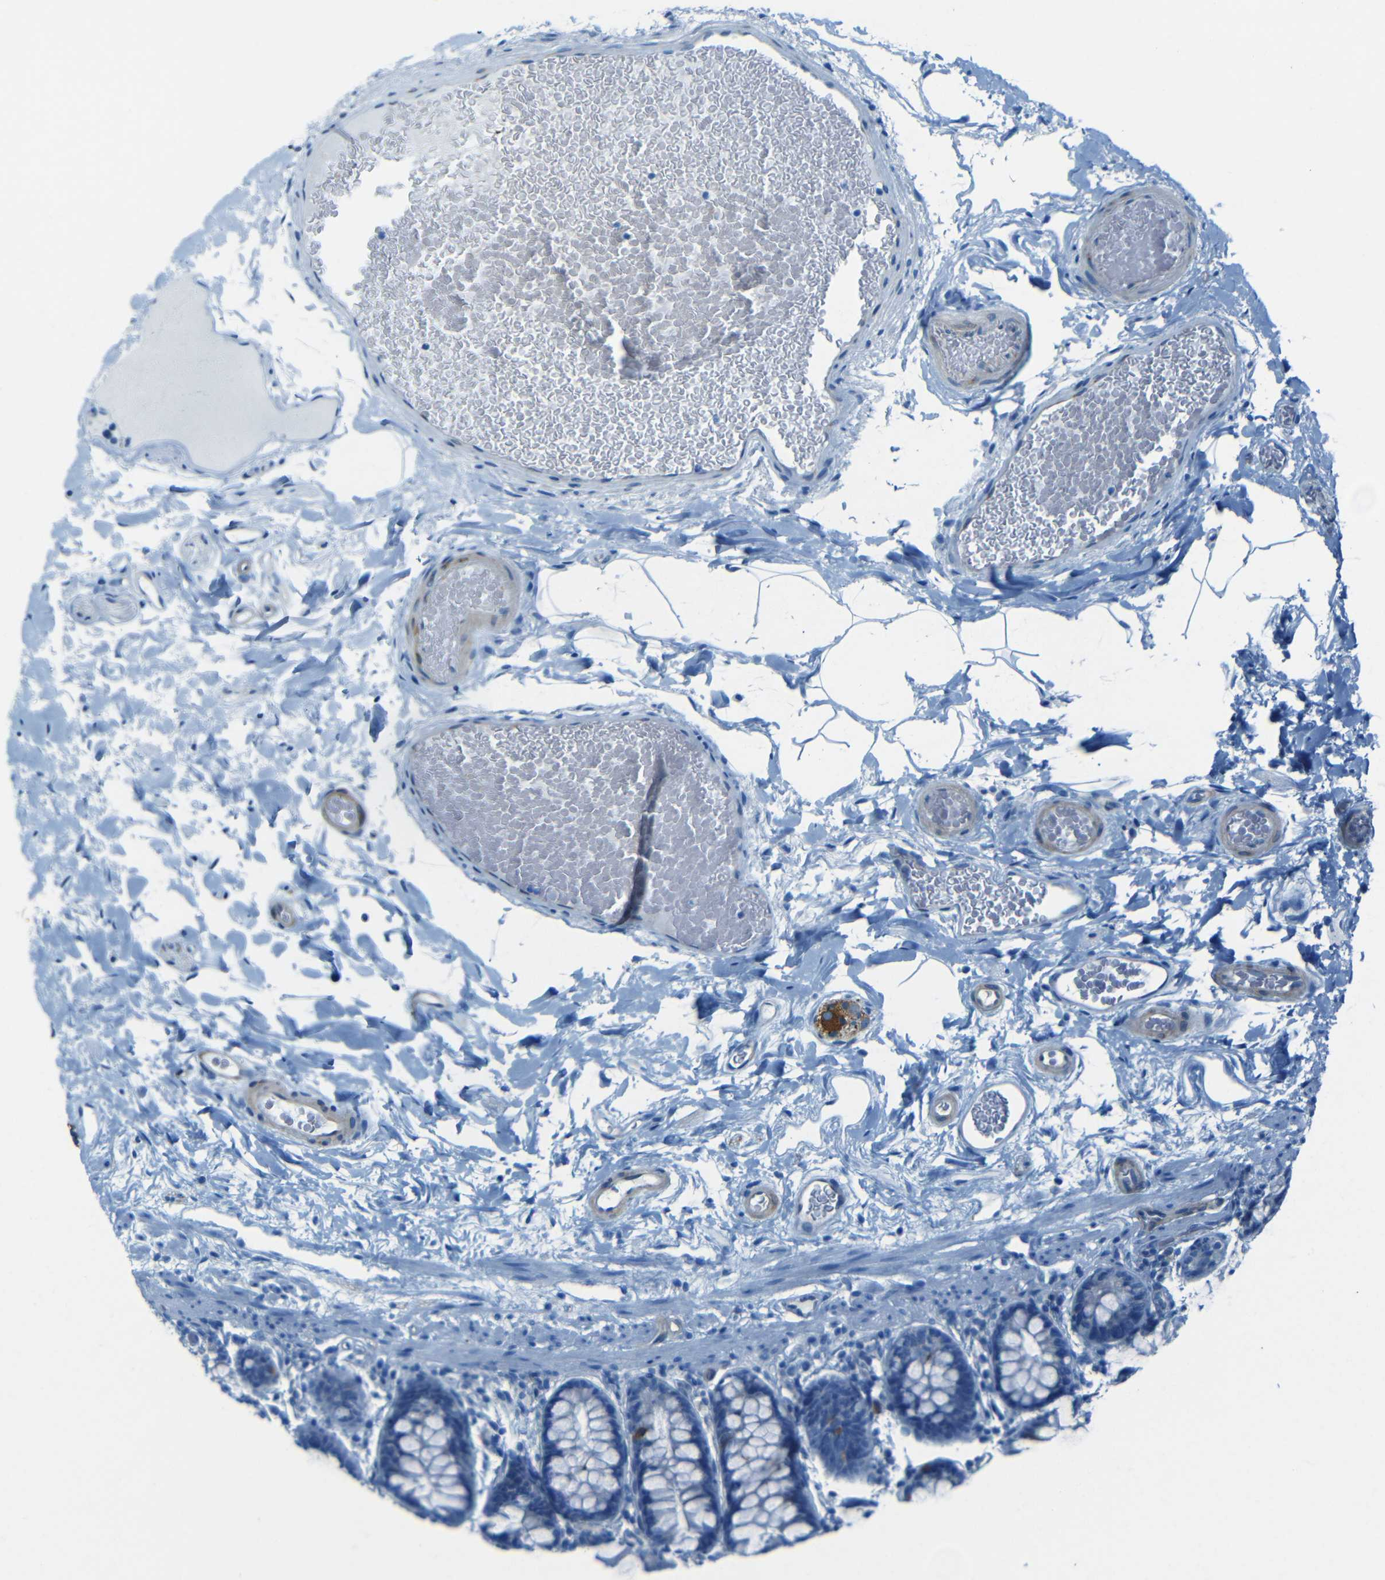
{"staining": {"intensity": "negative", "quantity": "none", "location": "none"}, "tissue": "colon", "cell_type": "Endothelial cells", "image_type": "normal", "snomed": [{"axis": "morphology", "description": "Normal tissue, NOS"}, {"axis": "topography", "description": "Colon"}], "caption": "Endothelial cells show no significant staining in benign colon. (Brightfield microscopy of DAB immunohistochemistry (IHC) at high magnification).", "gene": "MAP2", "patient": {"sex": "female", "age": 80}}